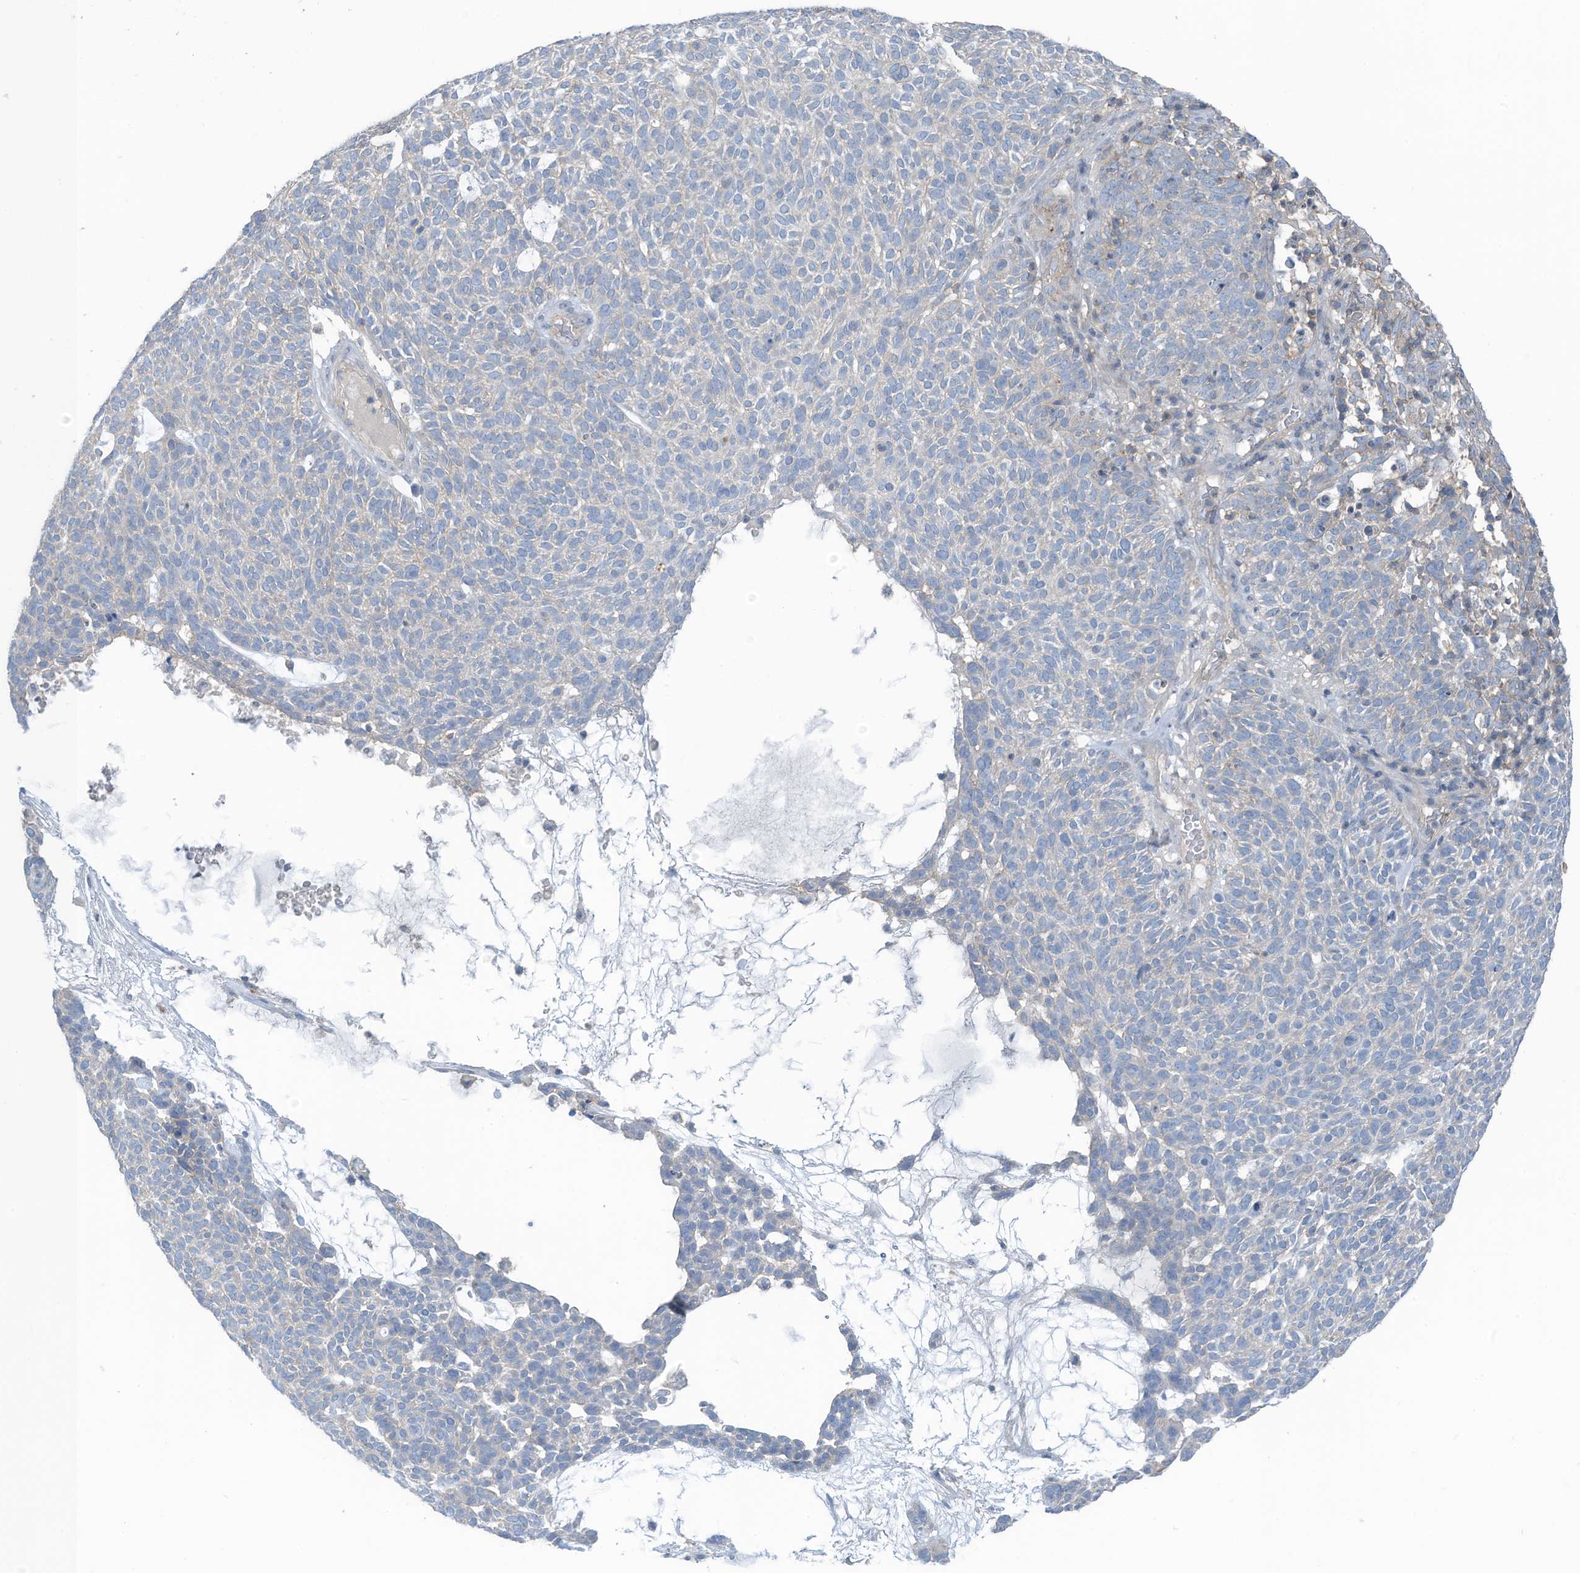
{"staining": {"intensity": "negative", "quantity": "none", "location": "none"}, "tissue": "skin cancer", "cell_type": "Tumor cells", "image_type": "cancer", "snomed": [{"axis": "morphology", "description": "Squamous cell carcinoma, NOS"}, {"axis": "topography", "description": "Skin"}], "caption": "The immunohistochemistry histopathology image has no significant positivity in tumor cells of skin cancer (squamous cell carcinoma) tissue.", "gene": "ZNF846", "patient": {"sex": "female", "age": 90}}